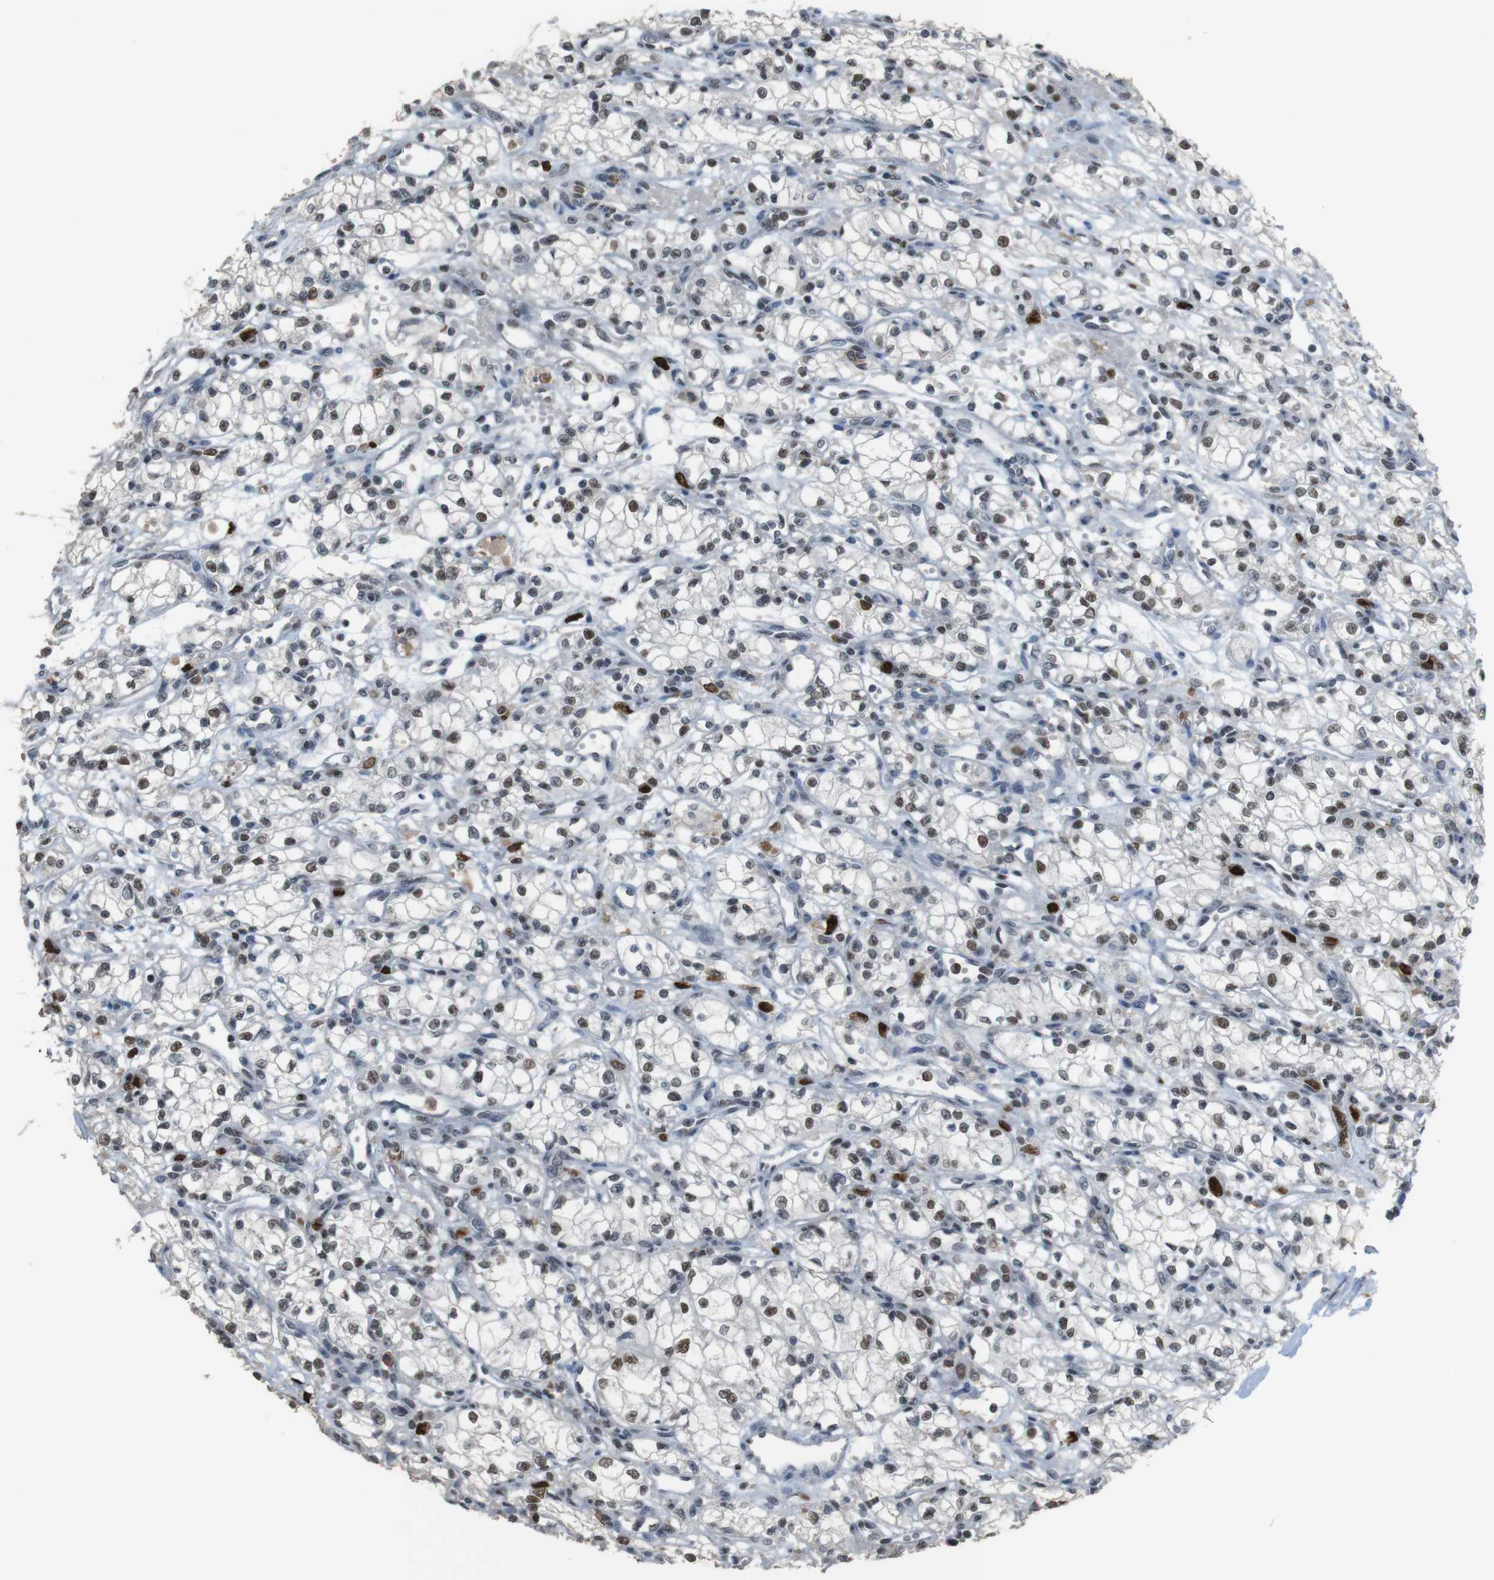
{"staining": {"intensity": "moderate", "quantity": ">75%", "location": "nuclear"}, "tissue": "renal cancer", "cell_type": "Tumor cells", "image_type": "cancer", "snomed": [{"axis": "morphology", "description": "Normal tissue, NOS"}, {"axis": "morphology", "description": "Adenocarcinoma, NOS"}, {"axis": "topography", "description": "Kidney"}], "caption": "There is medium levels of moderate nuclear positivity in tumor cells of renal cancer (adenocarcinoma), as demonstrated by immunohistochemical staining (brown color).", "gene": "SUB1", "patient": {"sex": "male", "age": 59}}